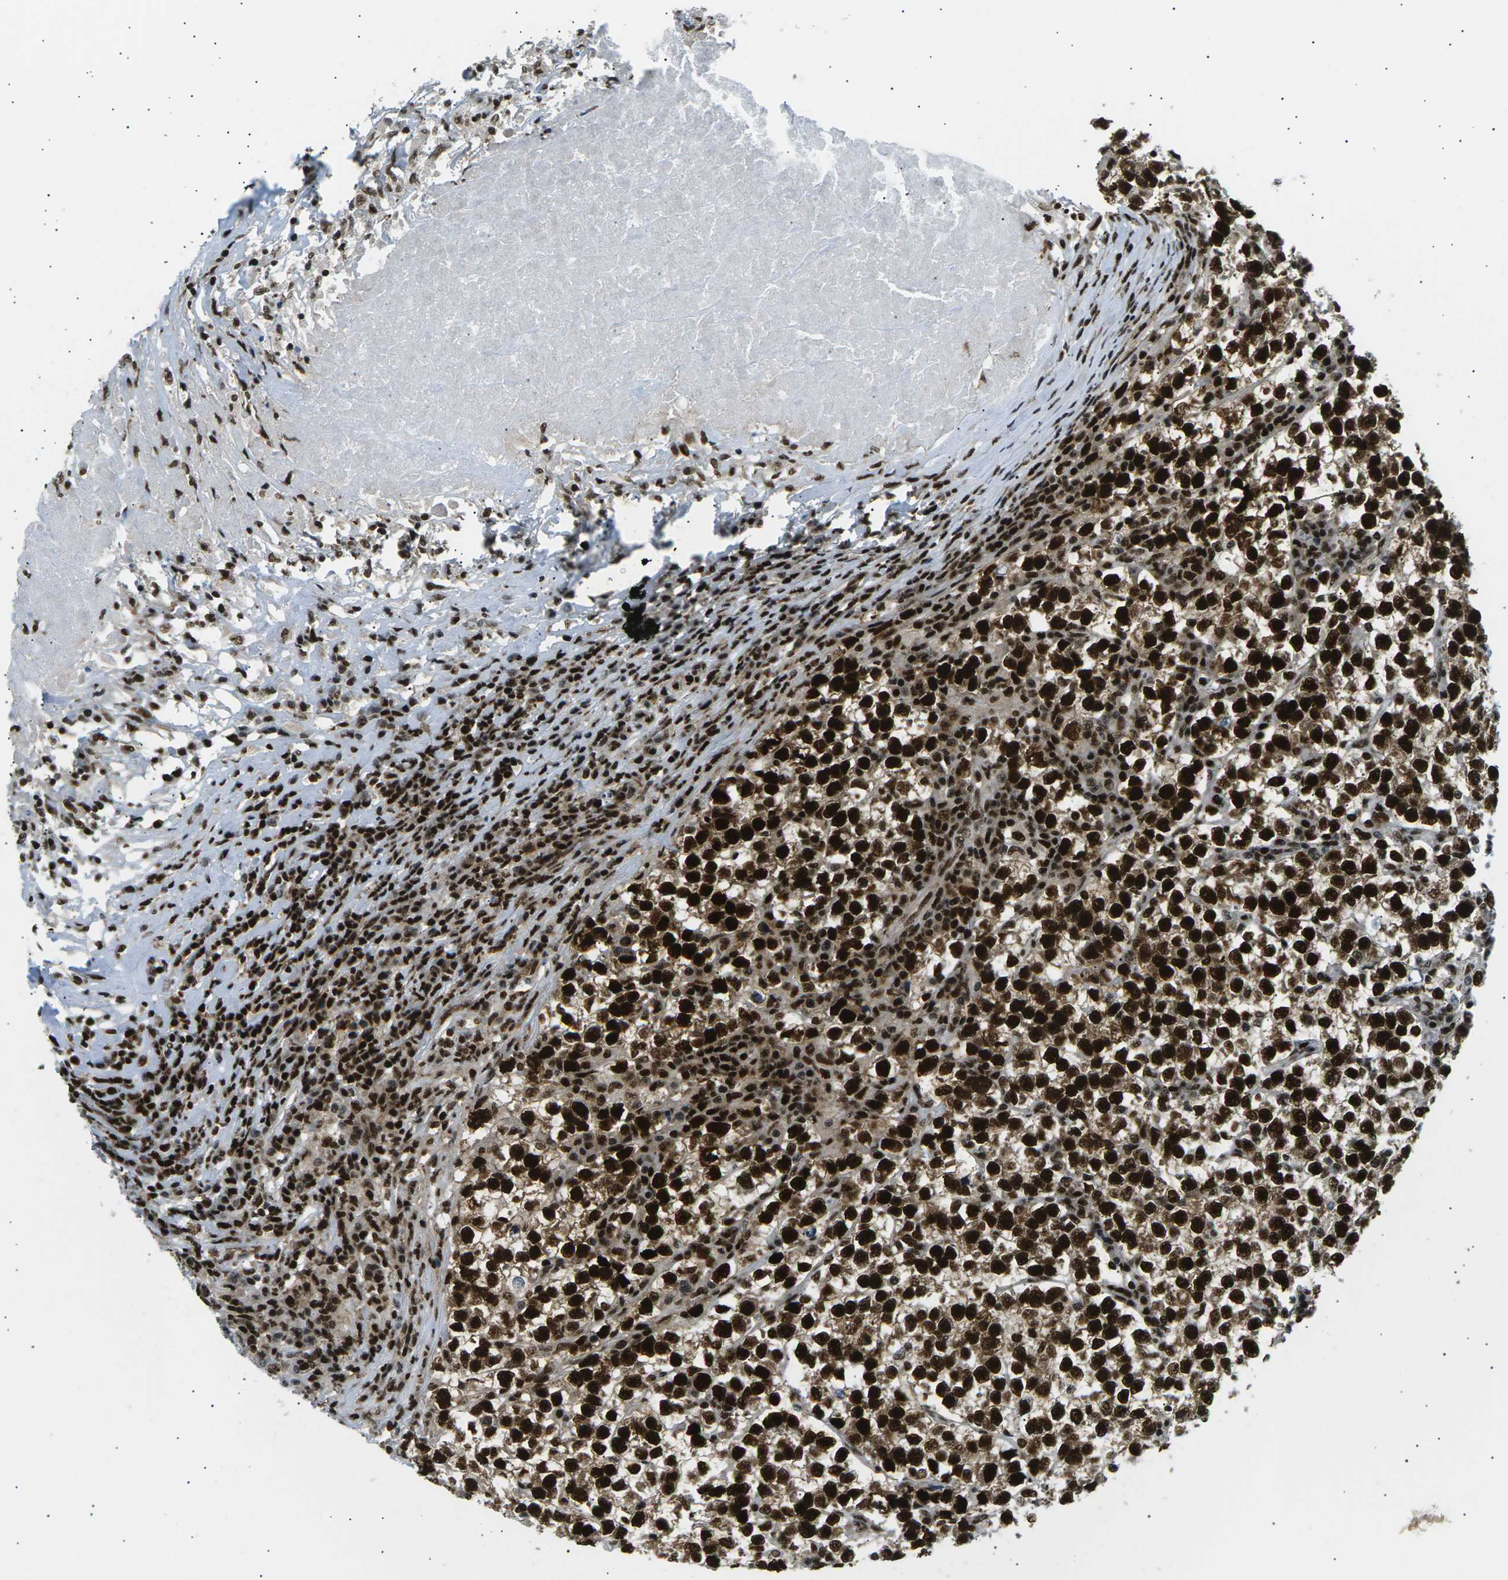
{"staining": {"intensity": "strong", "quantity": ">75%", "location": "nuclear"}, "tissue": "testis cancer", "cell_type": "Tumor cells", "image_type": "cancer", "snomed": [{"axis": "morphology", "description": "Normal tissue, NOS"}, {"axis": "morphology", "description": "Seminoma, NOS"}, {"axis": "topography", "description": "Testis"}], "caption": "About >75% of tumor cells in seminoma (testis) reveal strong nuclear protein expression as visualized by brown immunohistochemical staining.", "gene": "RPA2", "patient": {"sex": "male", "age": 43}}